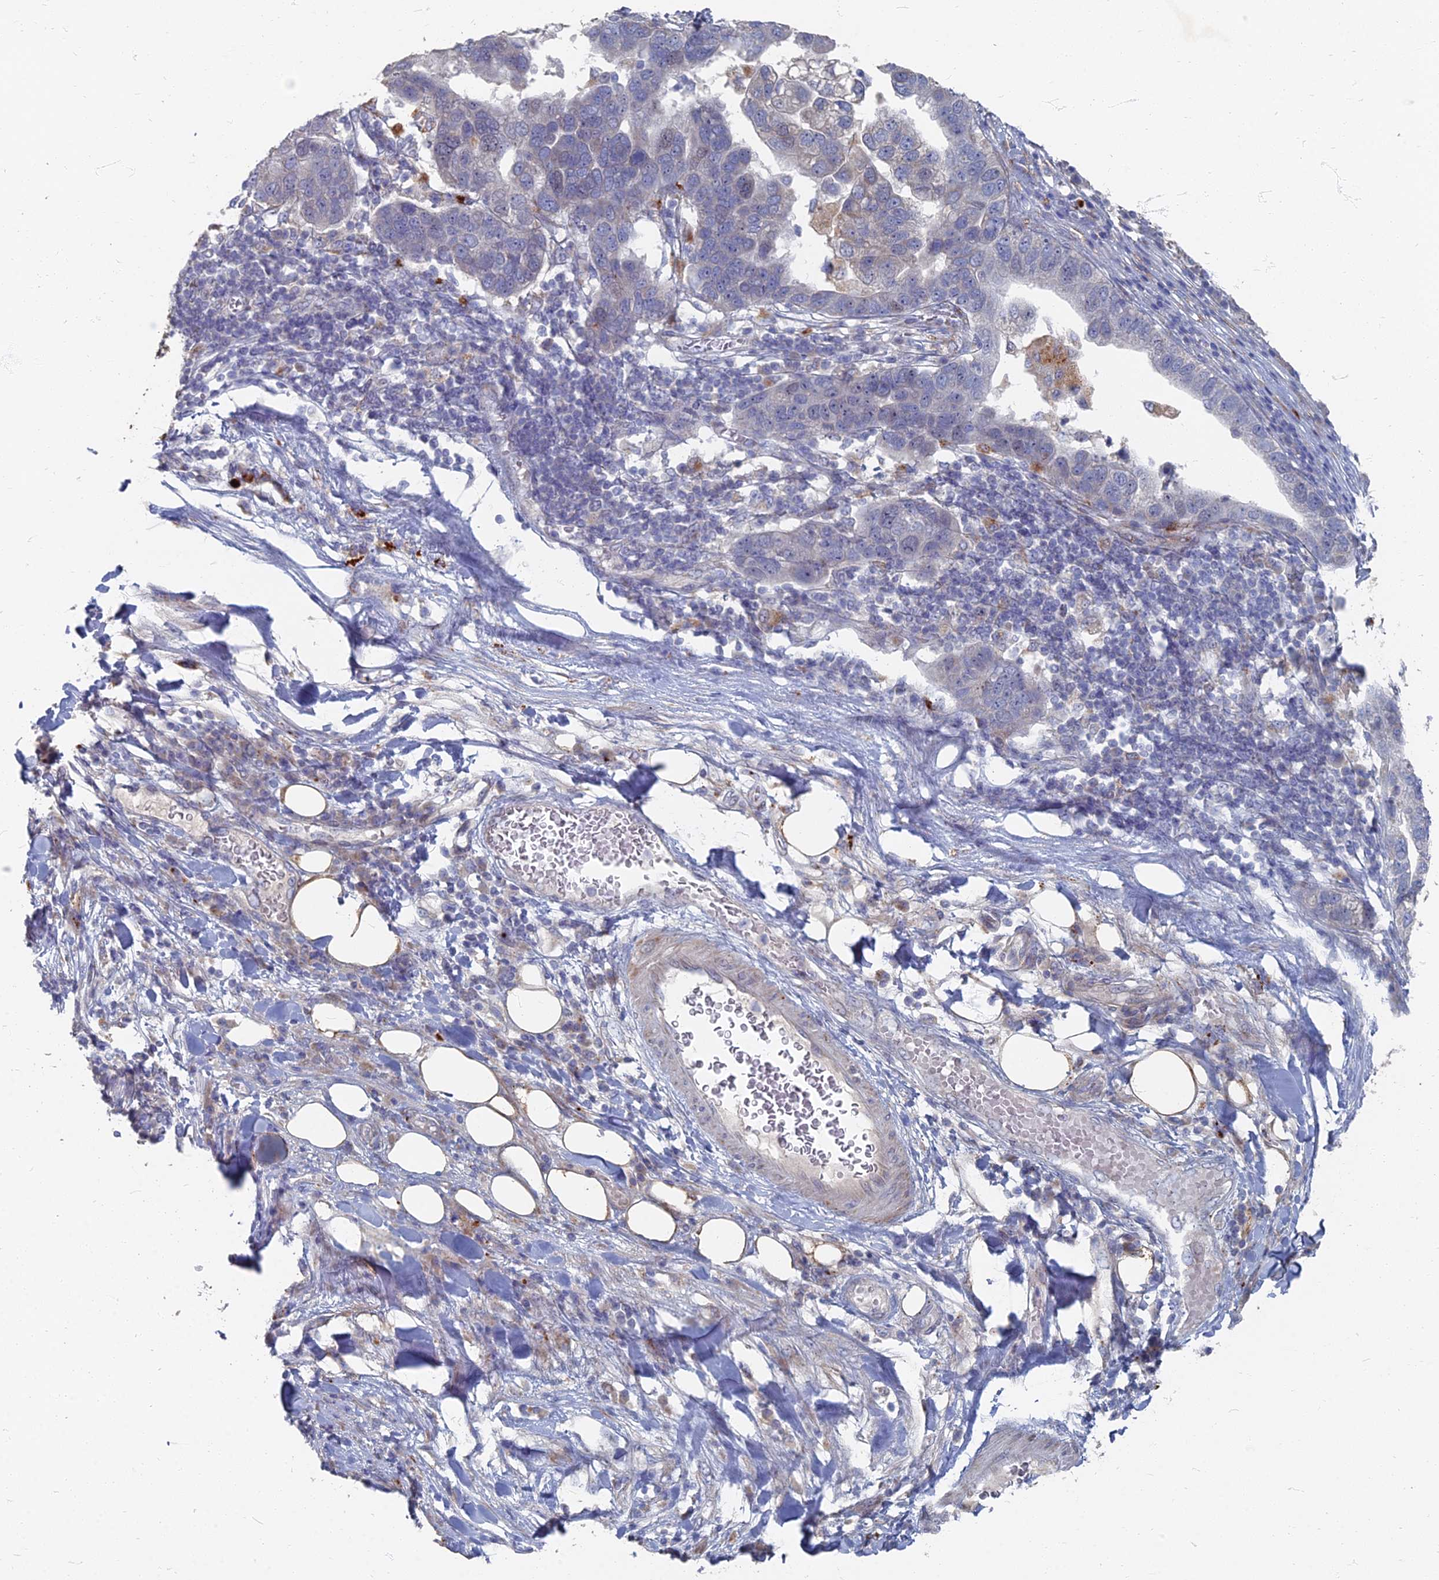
{"staining": {"intensity": "negative", "quantity": "none", "location": "none"}, "tissue": "pancreatic cancer", "cell_type": "Tumor cells", "image_type": "cancer", "snomed": [{"axis": "morphology", "description": "Adenocarcinoma, NOS"}, {"axis": "topography", "description": "Pancreas"}], "caption": "This is an immunohistochemistry (IHC) histopathology image of human adenocarcinoma (pancreatic). There is no expression in tumor cells.", "gene": "TMEM128", "patient": {"sex": "female", "age": 61}}